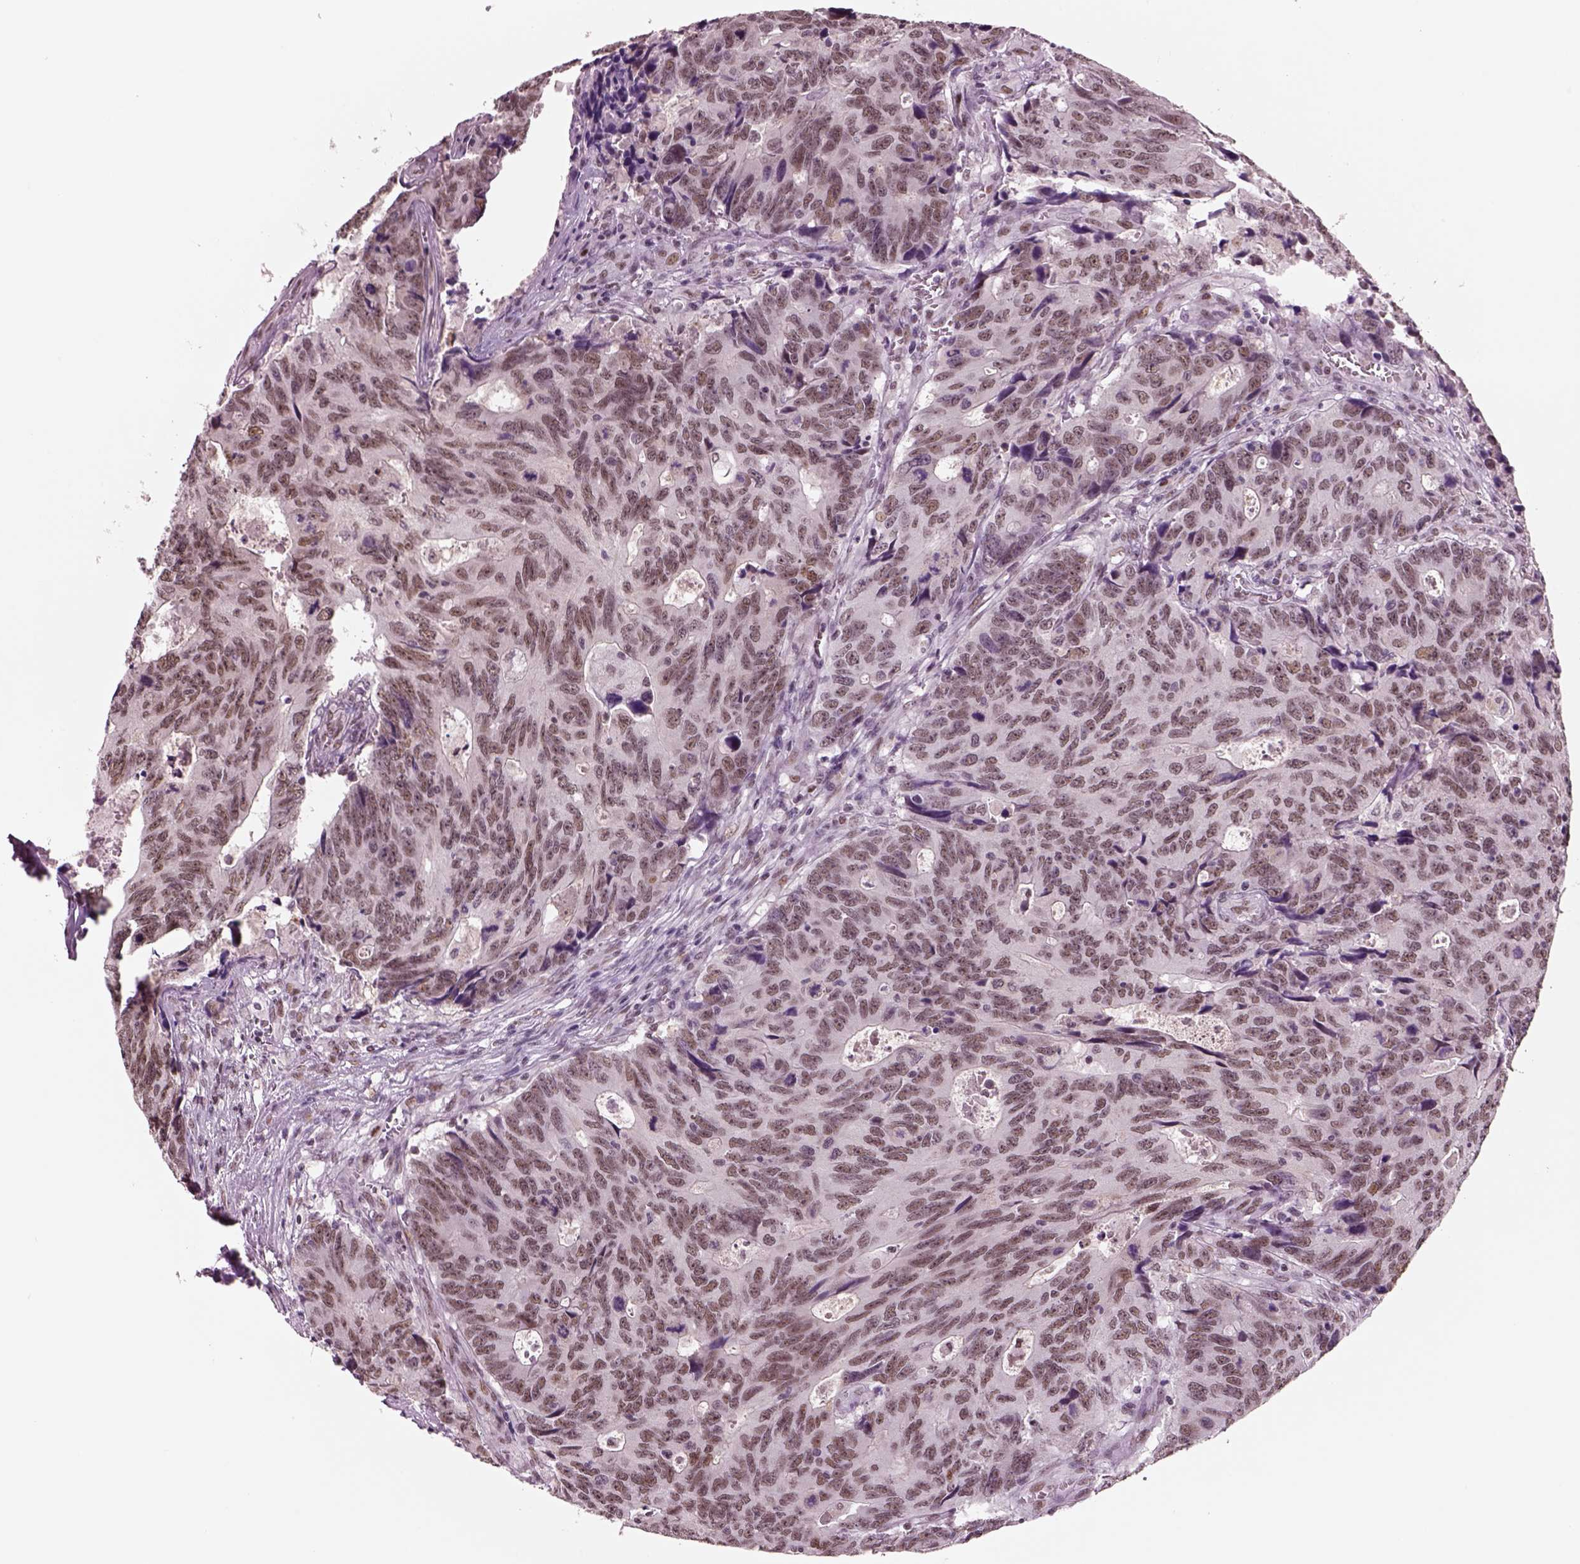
{"staining": {"intensity": "weak", "quantity": ">75%", "location": "nuclear"}, "tissue": "colorectal cancer", "cell_type": "Tumor cells", "image_type": "cancer", "snomed": [{"axis": "morphology", "description": "Adenocarcinoma, NOS"}, {"axis": "topography", "description": "Colon"}], "caption": "Colorectal adenocarcinoma tissue shows weak nuclear staining in about >75% of tumor cells (Stains: DAB (3,3'-diaminobenzidine) in brown, nuclei in blue, Microscopy: brightfield microscopy at high magnification).", "gene": "SEPHS1", "patient": {"sex": "female", "age": 77}}